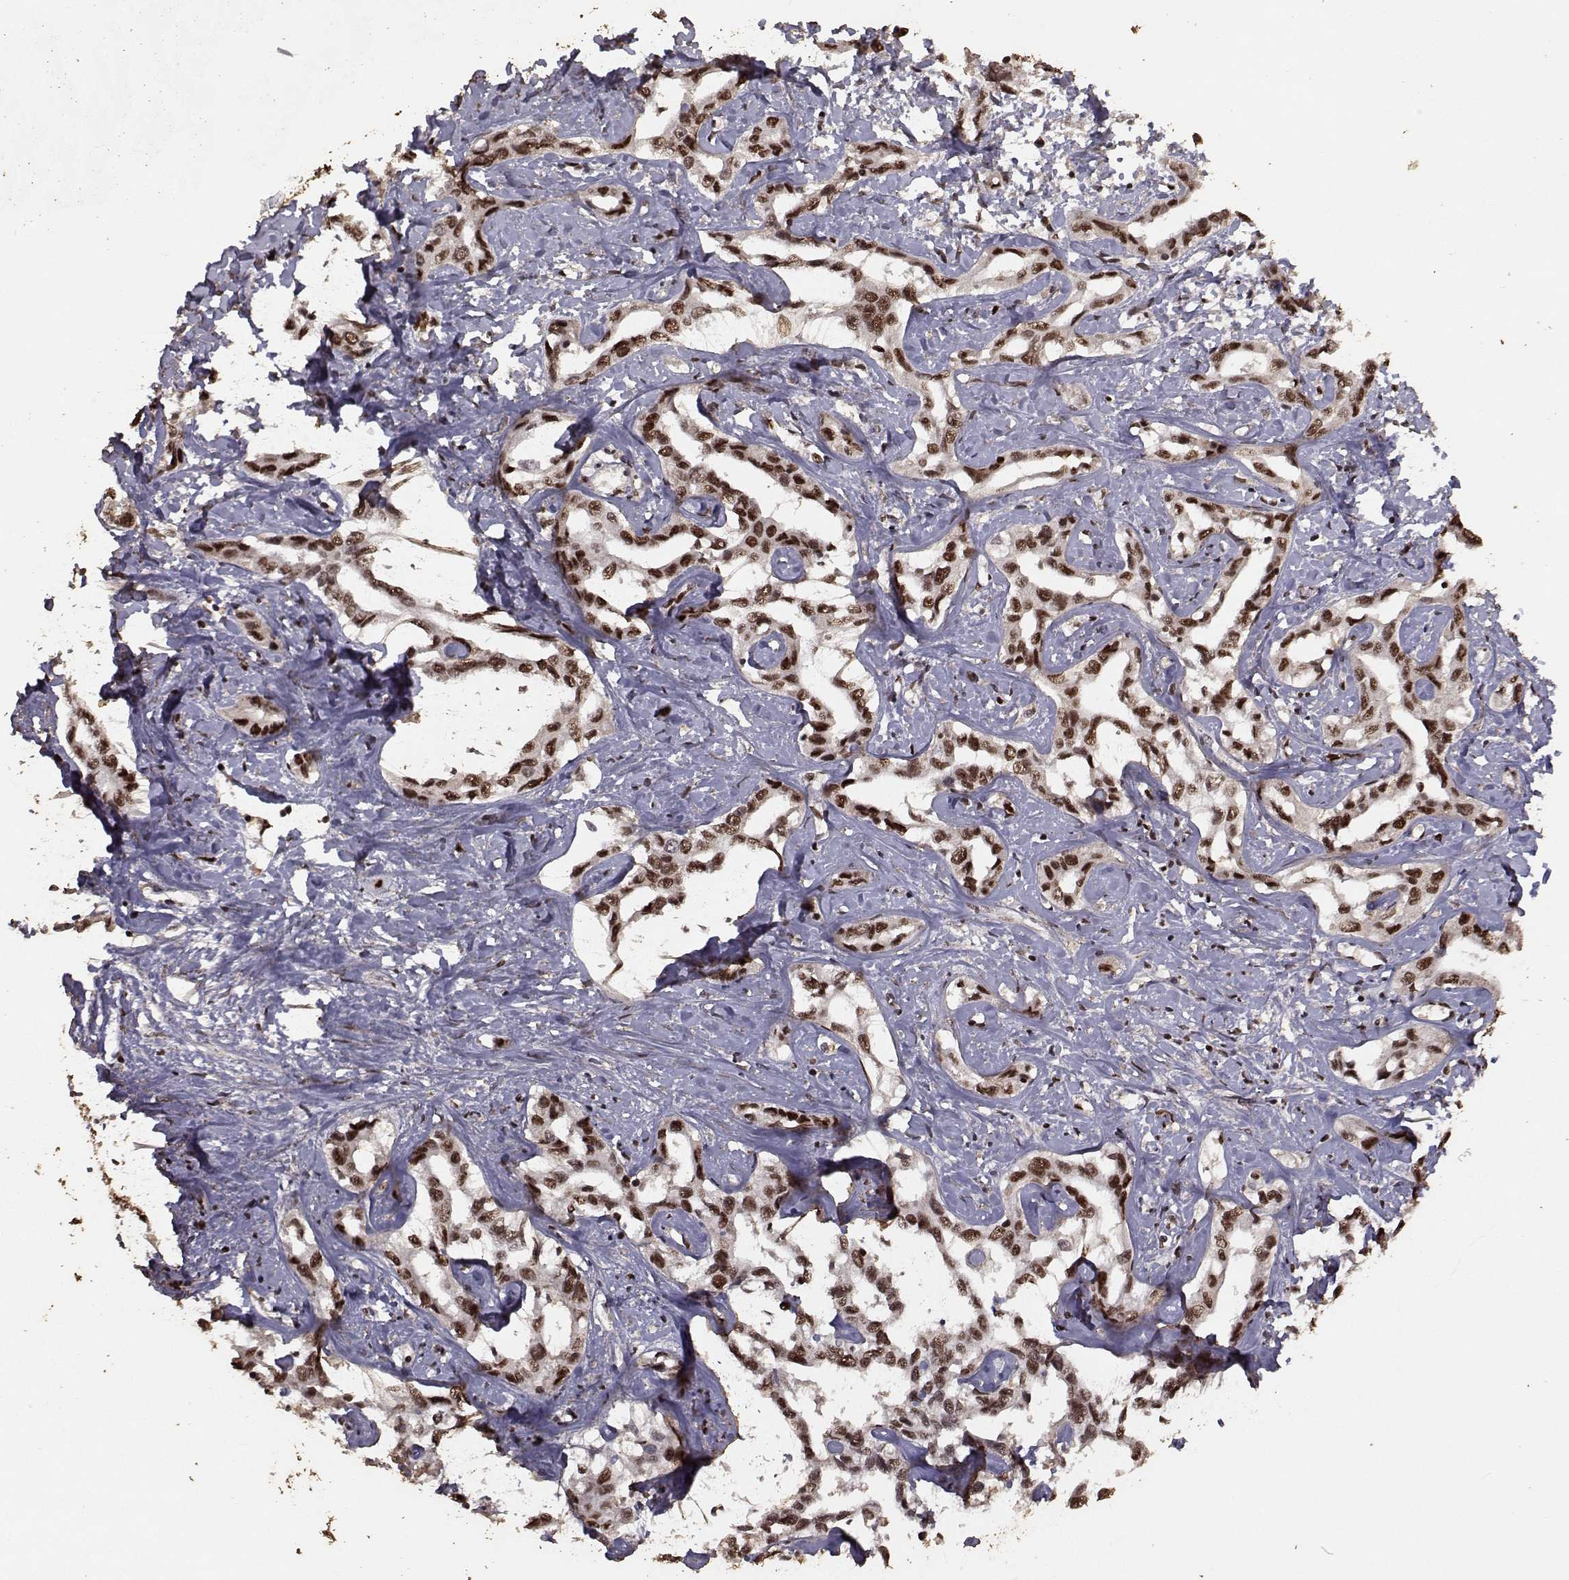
{"staining": {"intensity": "strong", "quantity": ">75%", "location": "nuclear"}, "tissue": "liver cancer", "cell_type": "Tumor cells", "image_type": "cancer", "snomed": [{"axis": "morphology", "description": "Cholangiocarcinoma"}, {"axis": "topography", "description": "Liver"}], "caption": "Immunohistochemistry (IHC) (DAB) staining of liver cancer (cholangiocarcinoma) shows strong nuclear protein positivity in about >75% of tumor cells.", "gene": "SF1", "patient": {"sex": "male", "age": 59}}